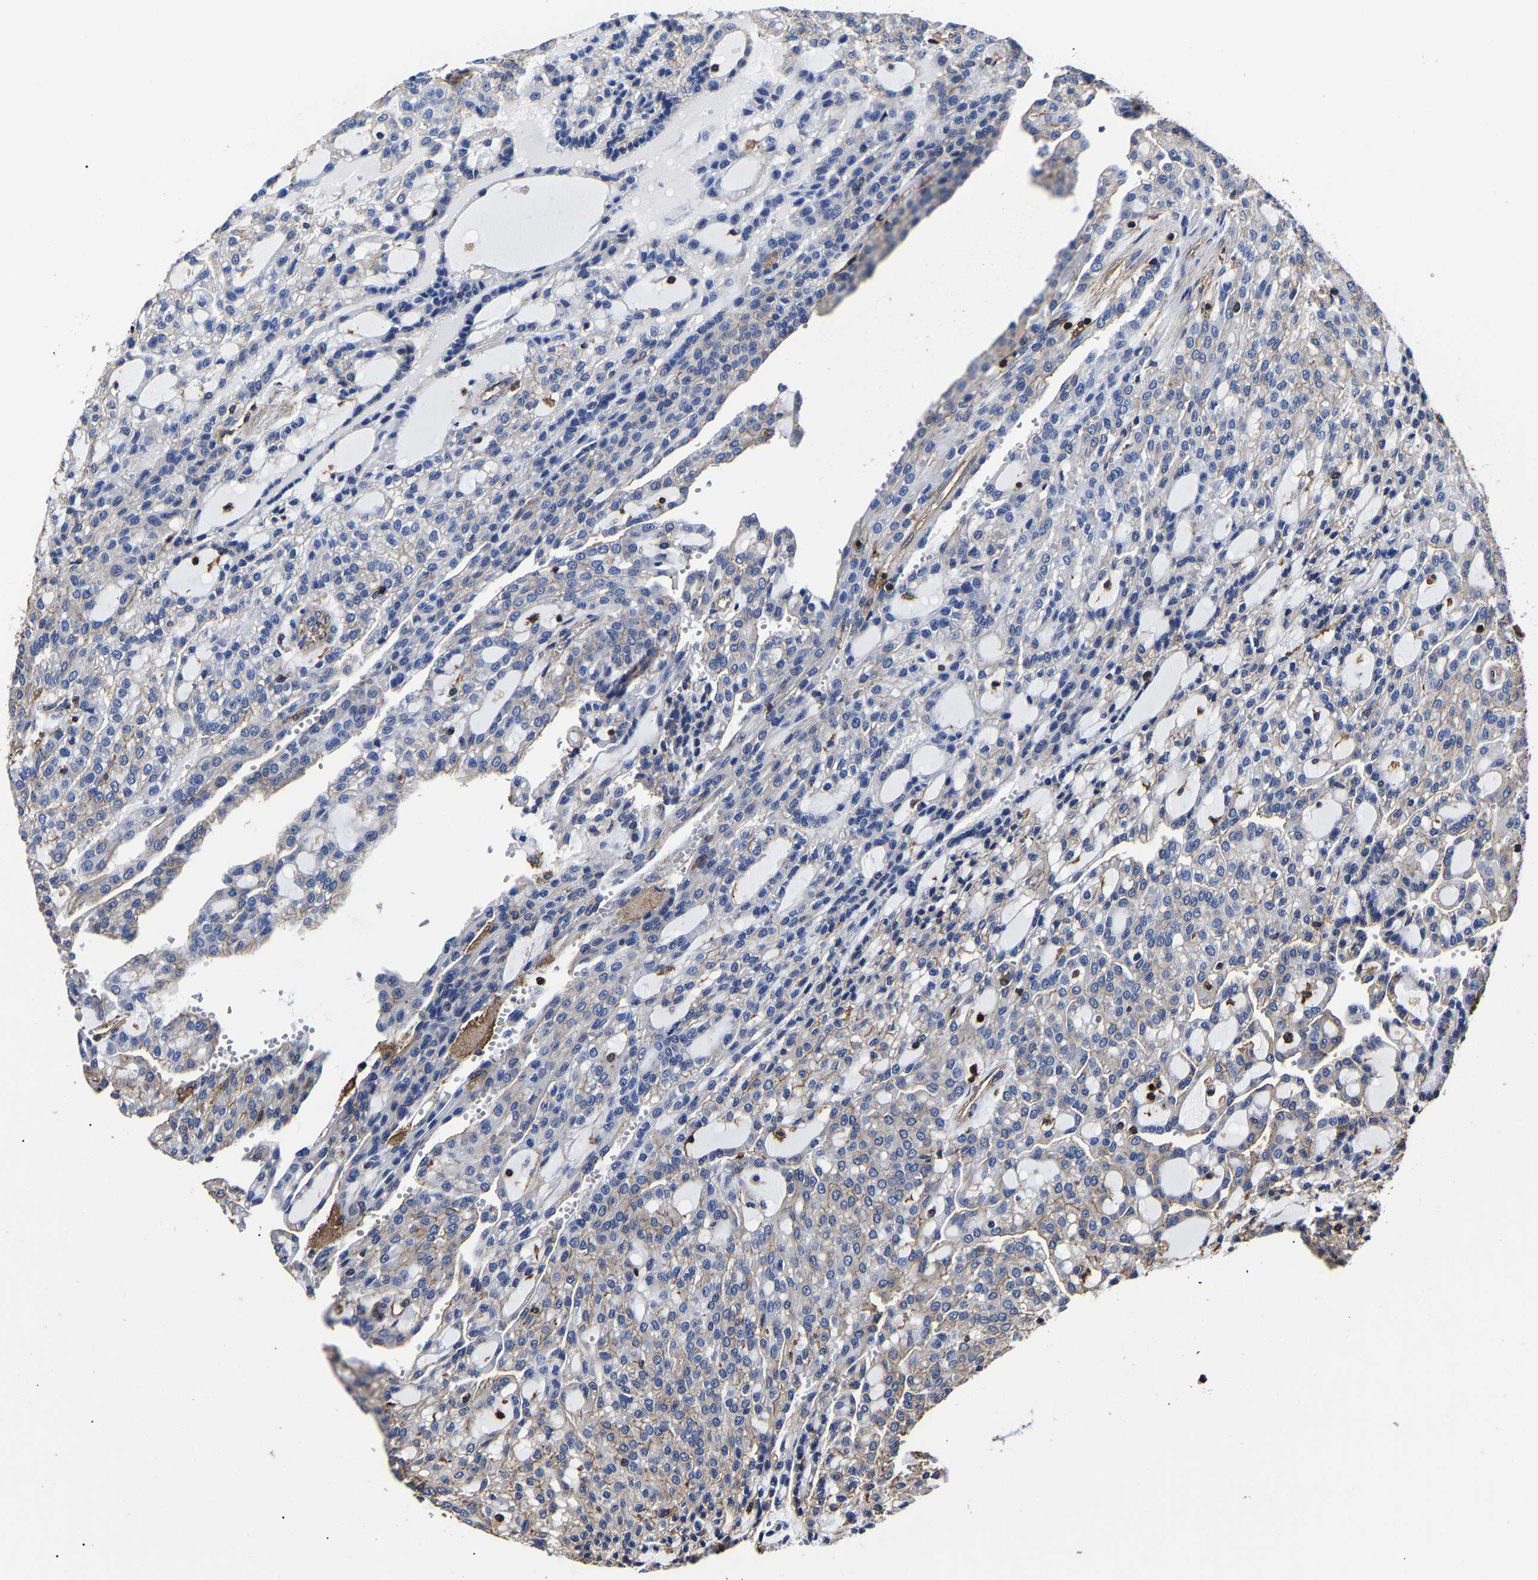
{"staining": {"intensity": "weak", "quantity": "<25%", "location": "cytoplasmic/membranous"}, "tissue": "renal cancer", "cell_type": "Tumor cells", "image_type": "cancer", "snomed": [{"axis": "morphology", "description": "Adenocarcinoma, NOS"}, {"axis": "topography", "description": "Kidney"}], "caption": "IHC histopathology image of human renal cancer stained for a protein (brown), which reveals no staining in tumor cells.", "gene": "SSH3", "patient": {"sex": "male", "age": 63}}